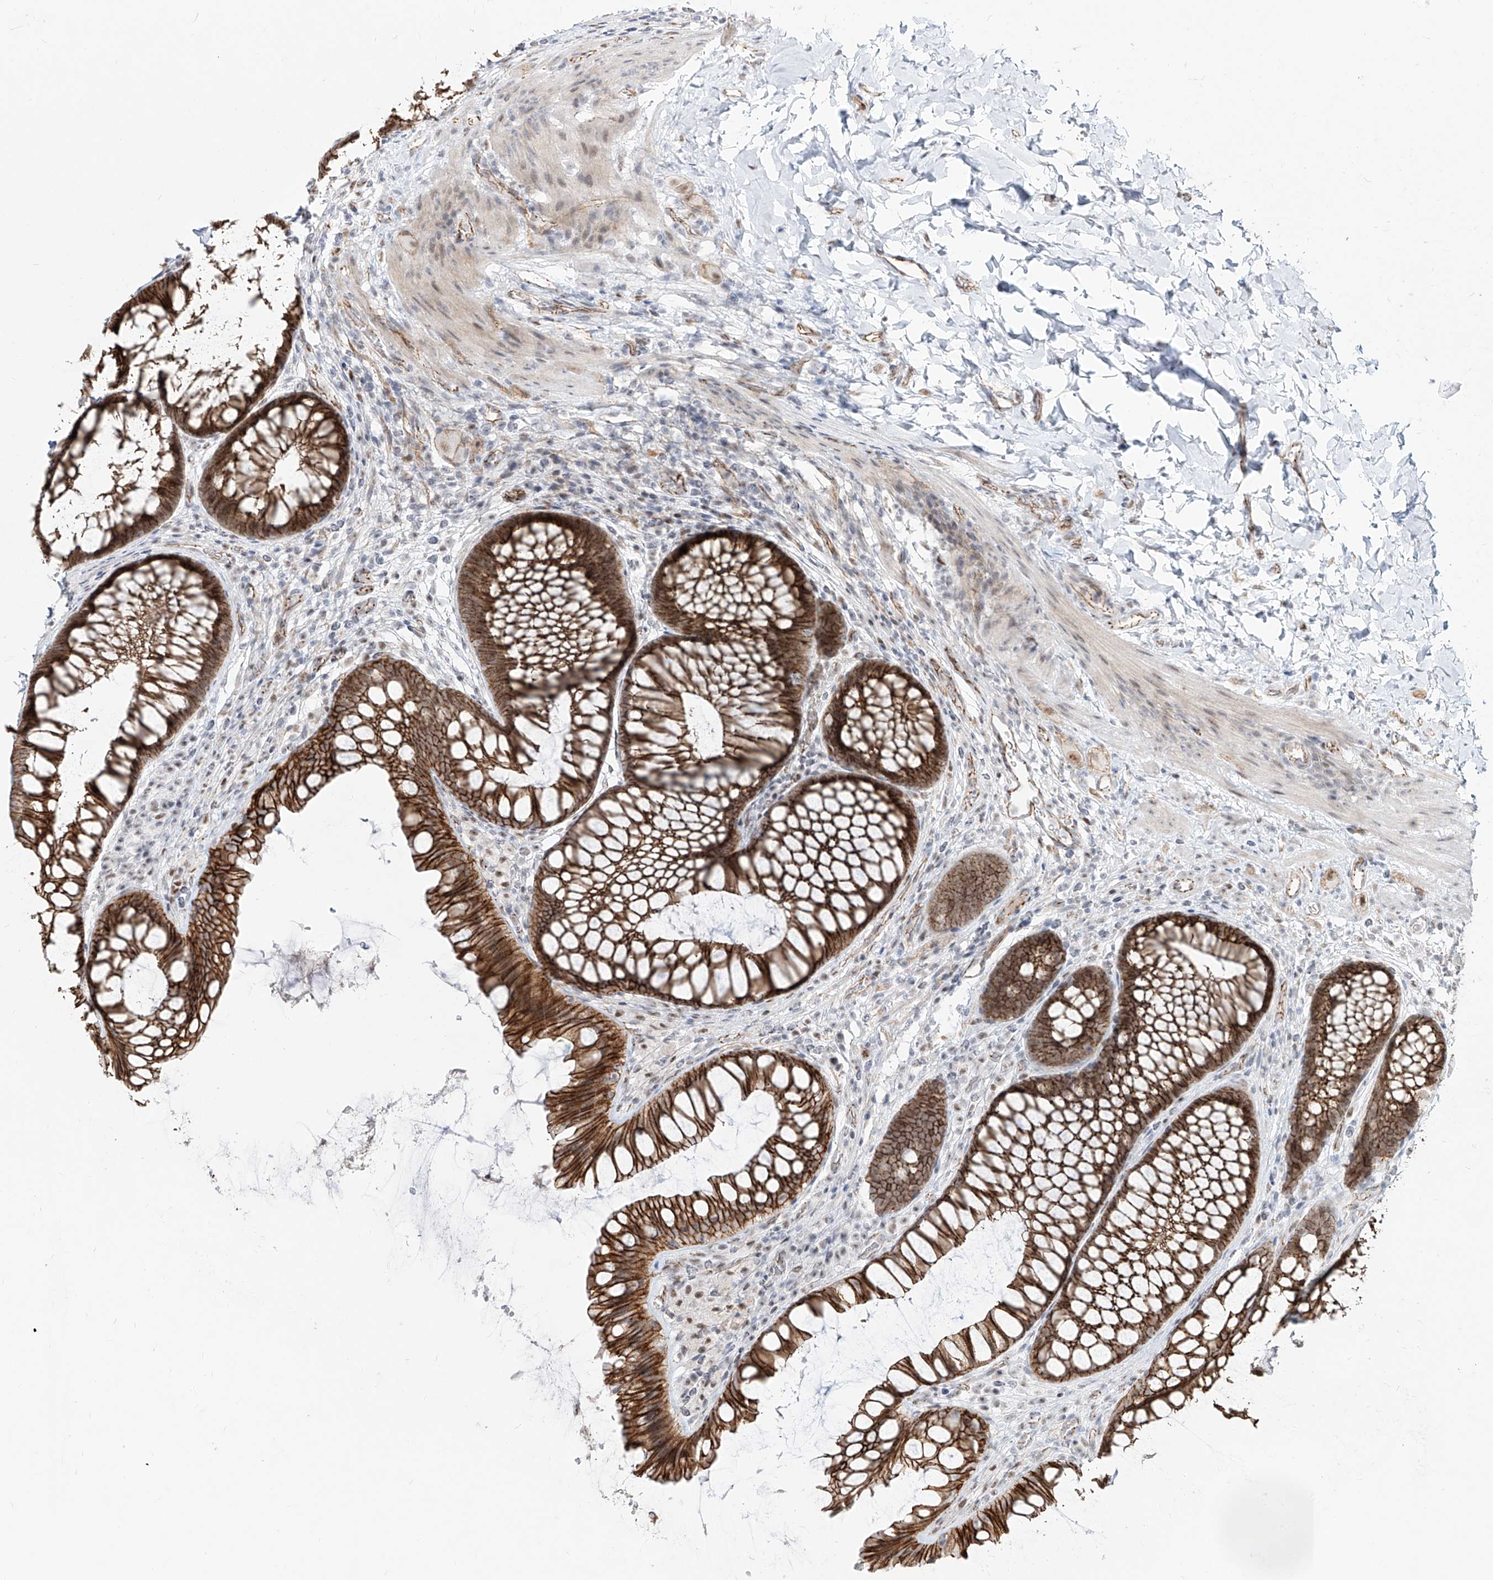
{"staining": {"intensity": "moderate", "quantity": ">75%", "location": "cytoplasmic/membranous"}, "tissue": "colon", "cell_type": "Endothelial cells", "image_type": "normal", "snomed": [{"axis": "morphology", "description": "Normal tissue, NOS"}, {"axis": "topography", "description": "Colon"}], "caption": "Human colon stained for a protein (brown) exhibits moderate cytoplasmic/membranous positive positivity in about >75% of endothelial cells.", "gene": "ZNF710", "patient": {"sex": "female", "age": 62}}